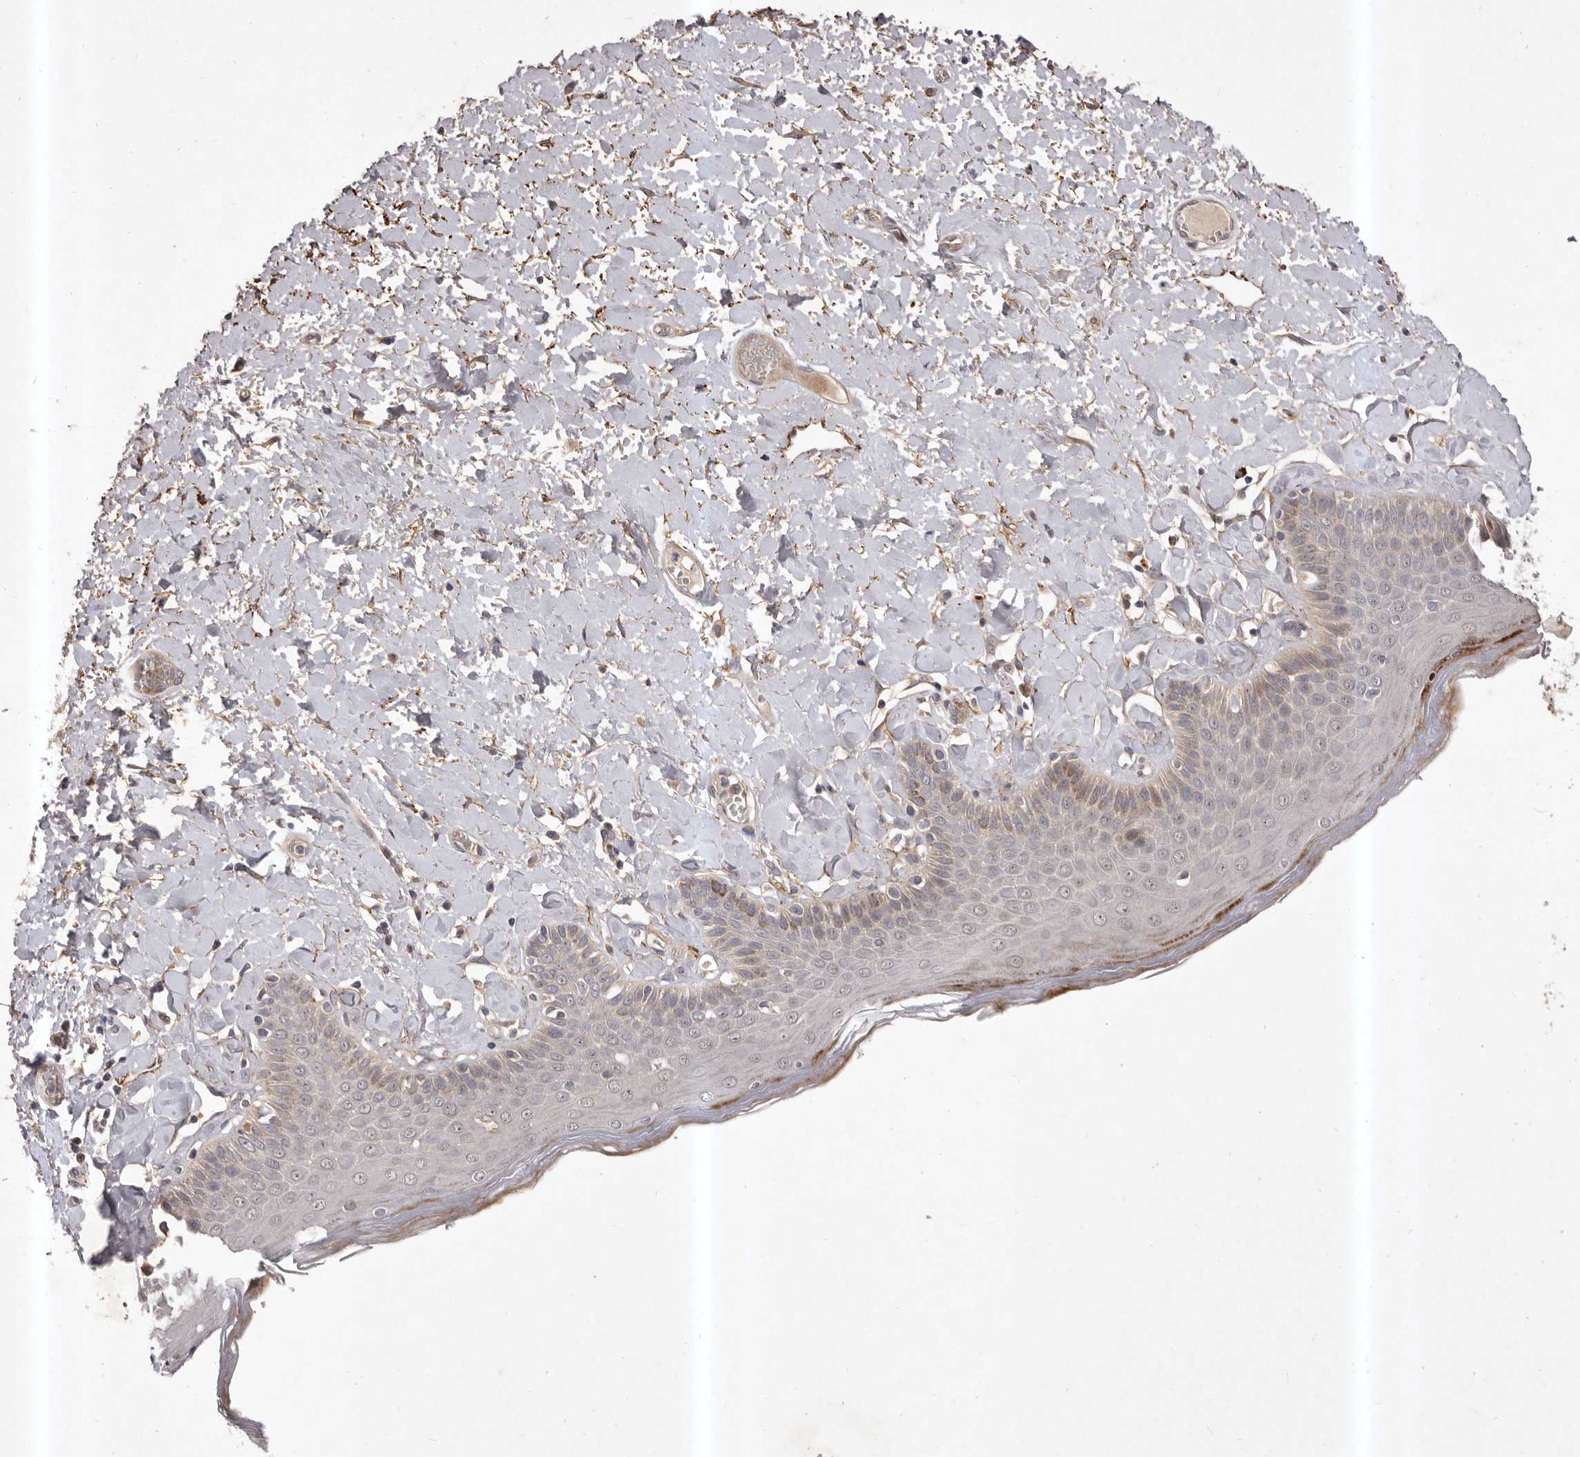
{"staining": {"intensity": "moderate", "quantity": "<25%", "location": "cytoplasmic/membranous"}, "tissue": "skin", "cell_type": "Epidermal cells", "image_type": "normal", "snomed": [{"axis": "morphology", "description": "Normal tissue, NOS"}, {"axis": "topography", "description": "Anal"}], "caption": "Moderate cytoplasmic/membranous protein expression is seen in approximately <25% of epidermal cells in skin. The staining is performed using DAB (3,3'-diaminobenzidine) brown chromogen to label protein expression. The nuclei are counter-stained blue using hematoxylin.", "gene": "HBS1L", "patient": {"sex": "male", "age": 69}}